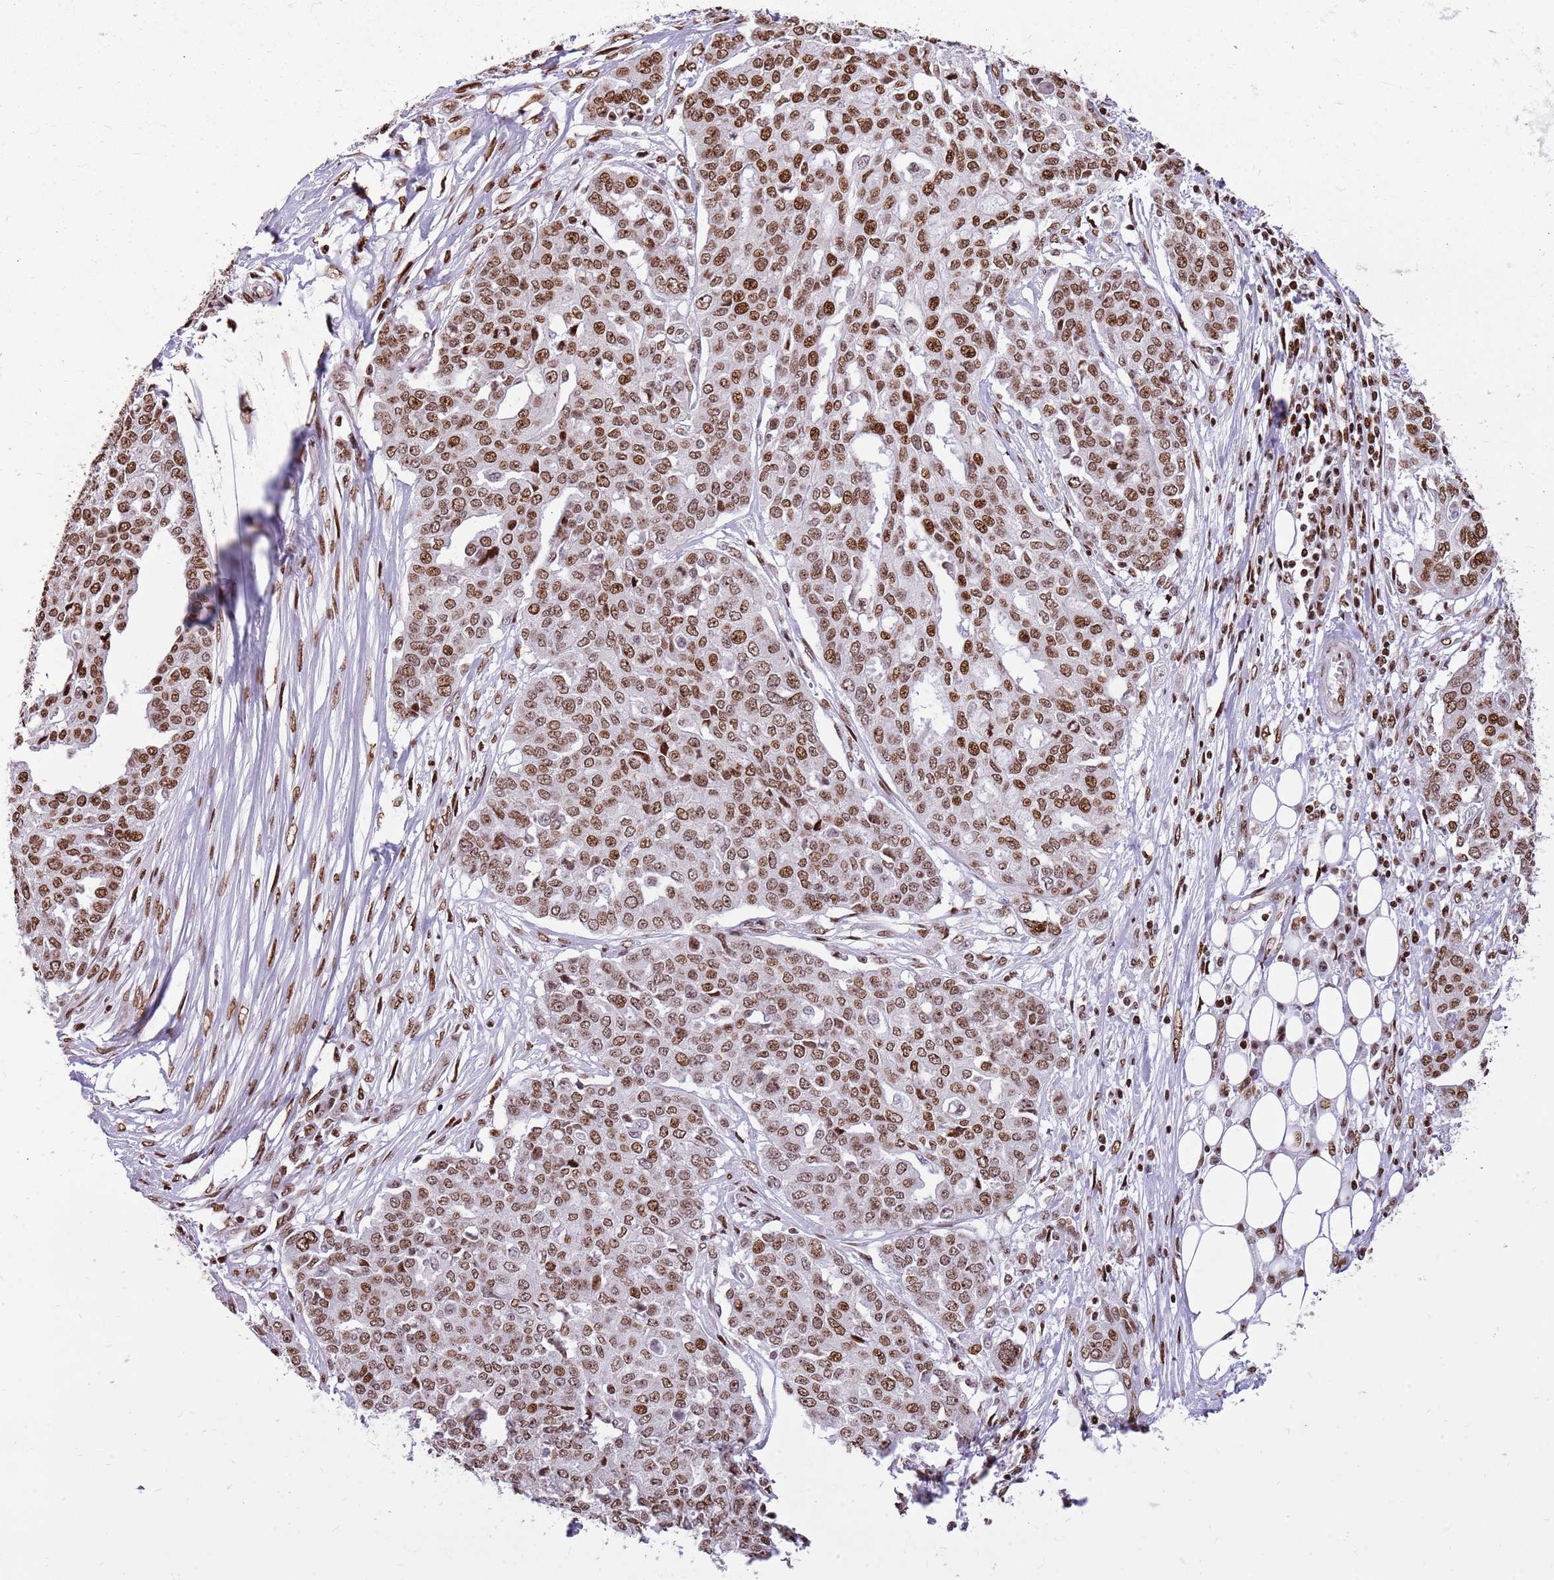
{"staining": {"intensity": "moderate", "quantity": ">75%", "location": "nuclear"}, "tissue": "ovarian cancer", "cell_type": "Tumor cells", "image_type": "cancer", "snomed": [{"axis": "morphology", "description": "Cystadenocarcinoma, serous, NOS"}, {"axis": "topography", "description": "Soft tissue"}, {"axis": "topography", "description": "Ovary"}], "caption": "IHC of serous cystadenocarcinoma (ovarian) shows medium levels of moderate nuclear expression in approximately >75% of tumor cells.", "gene": "WASHC4", "patient": {"sex": "female", "age": 57}}